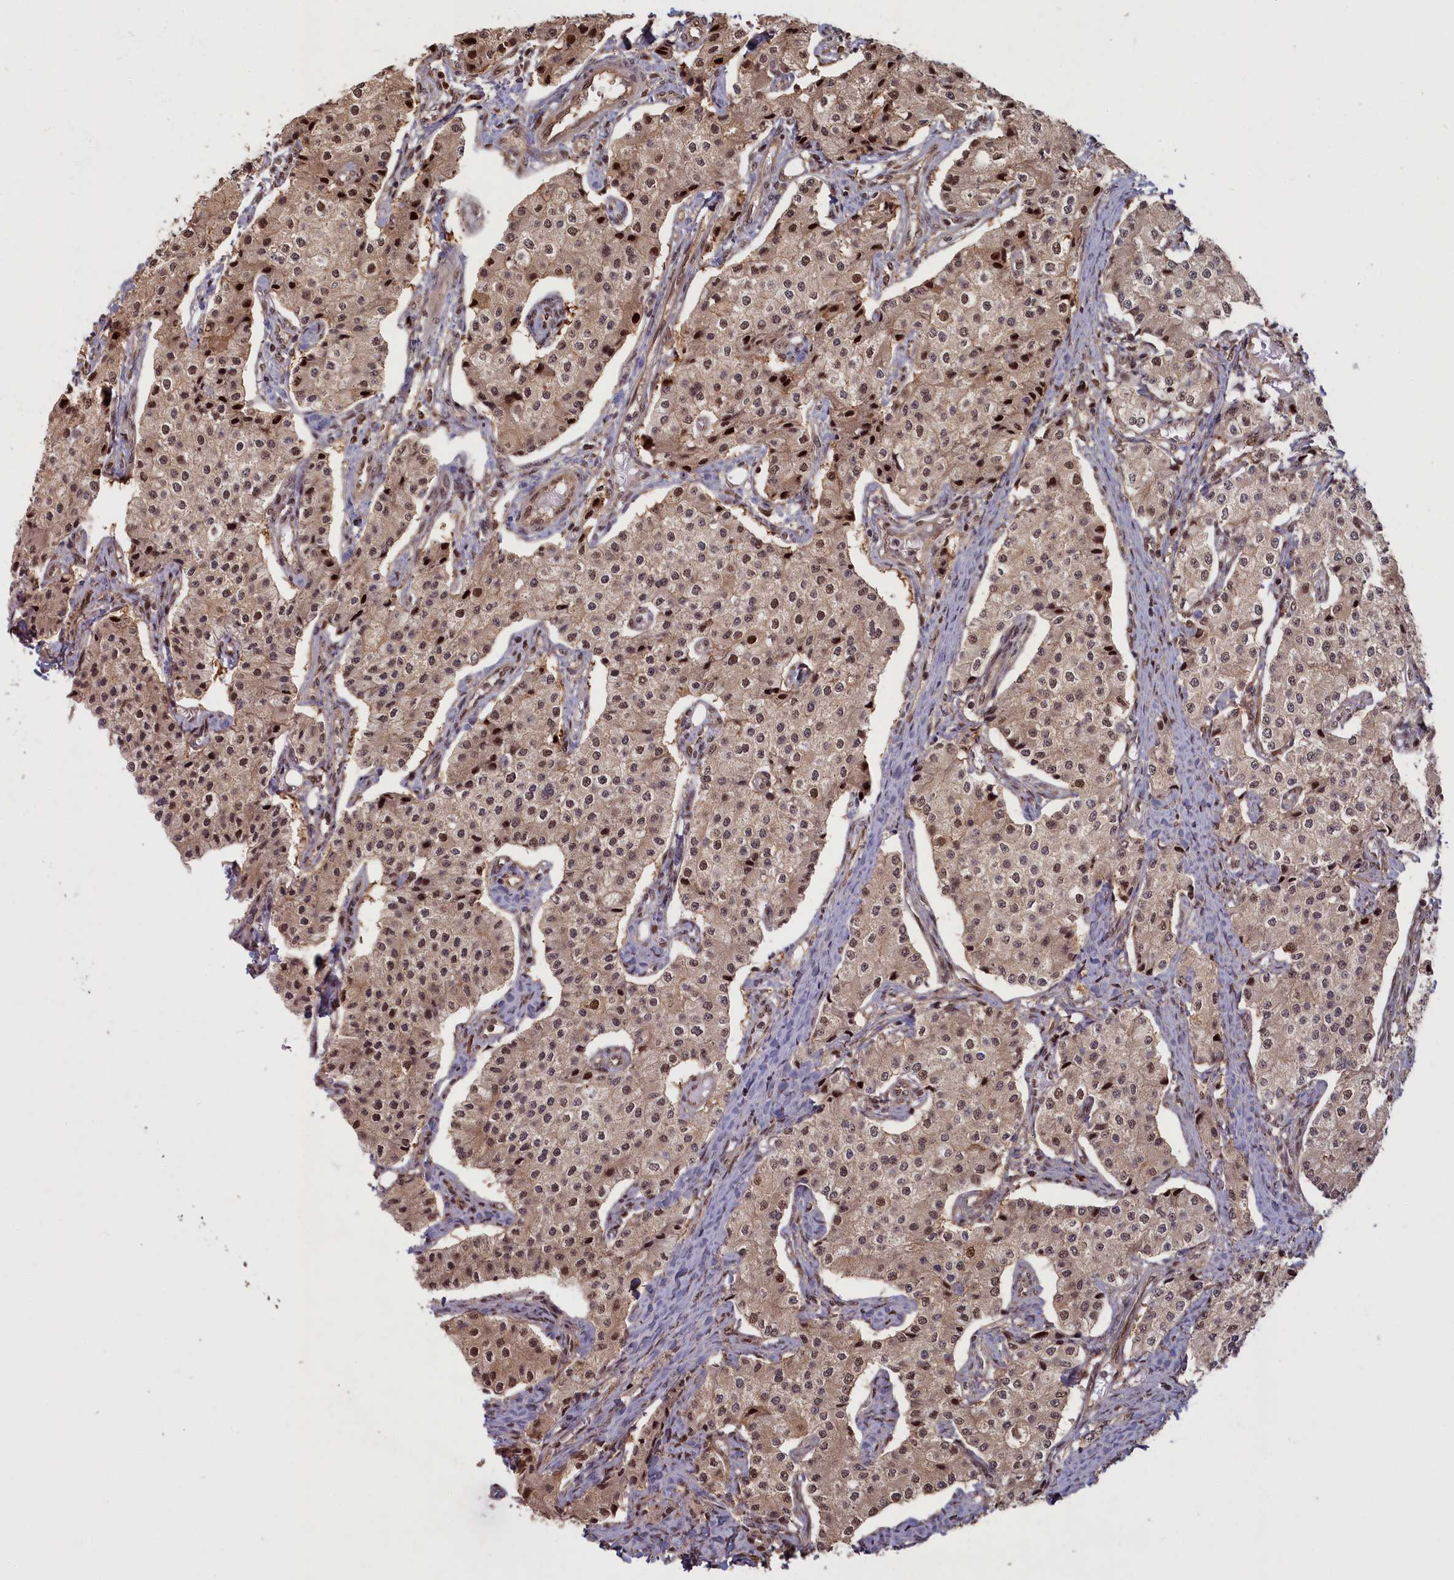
{"staining": {"intensity": "moderate", "quantity": ">75%", "location": "cytoplasmic/membranous,nuclear"}, "tissue": "carcinoid", "cell_type": "Tumor cells", "image_type": "cancer", "snomed": [{"axis": "morphology", "description": "Carcinoid, malignant, NOS"}, {"axis": "topography", "description": "Colon"}], "caption": "Carcinoid (malignant) was stained to show a protein in brown. There is medium levels of moderate cytoplasmic/membranous and nuclear positivity in about >75% of tumor cells. (Brightfield microscopy of DAB IHC at high magnification).", "gene": "HIF3A", "patient": {"sex": "female", "age": 52}}